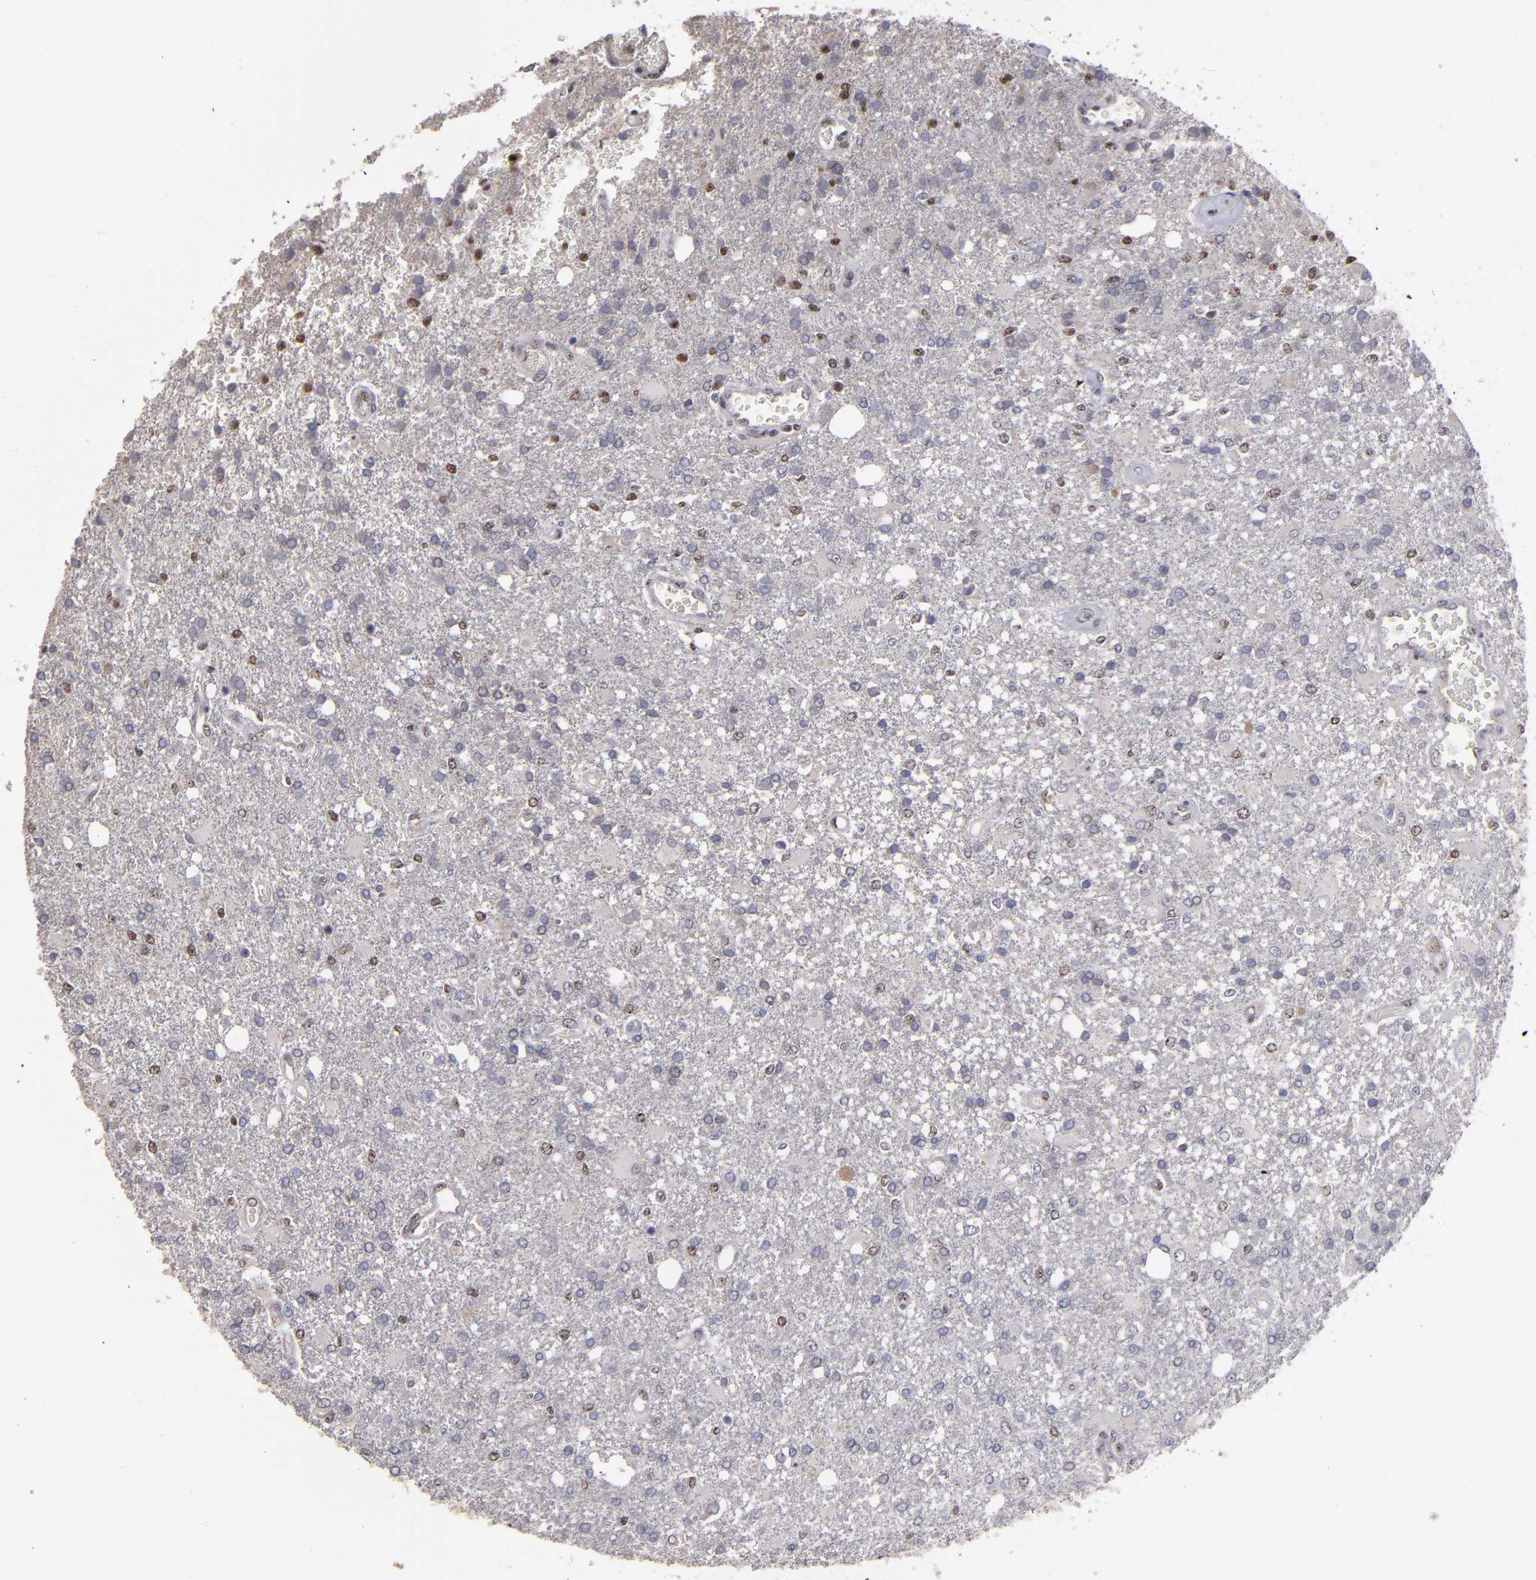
{"staining": {"intensity": "negative", "quantity": "none", "location": "none"}, "tissue": "glioma", "cell_type": "Tumor cells", "image_type": "cancer", "snomed": [{"axis": "morphology", "description": "Glioma, malignant, High grade"}, {"axis": "topography", "description": "Cerebral cortex"}], "caption": "IHC of human glioma shows no staining in tumor cells.", "gene": "CD55", "patient": {"sex": "male", "age": 79}}